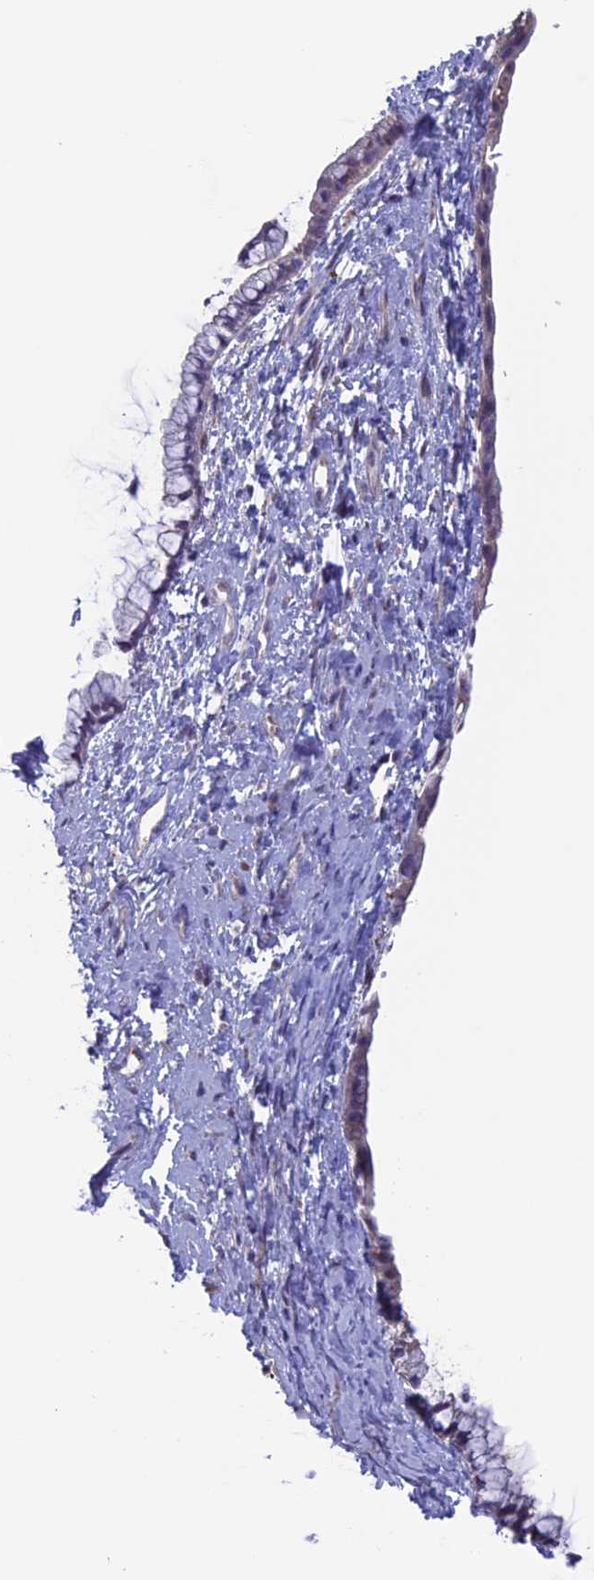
{"staining": {"intensity": "negative", "quantity": "none", "location": "none"}, "tissue": "cervix", "cell_type": "Glandular cells", "image_type": "normal", "snomed": [{"axis": "morphology", "description": "Normal tissue, NOS"}, {"axis": "topography", "description": "Cervix"}], "caption": "Immunohistochemical staining of benign cervix reveals no significant staining in glandular cells.", "gene": "SLC1A6", "patient": {"sex": "female", "age": 57}}